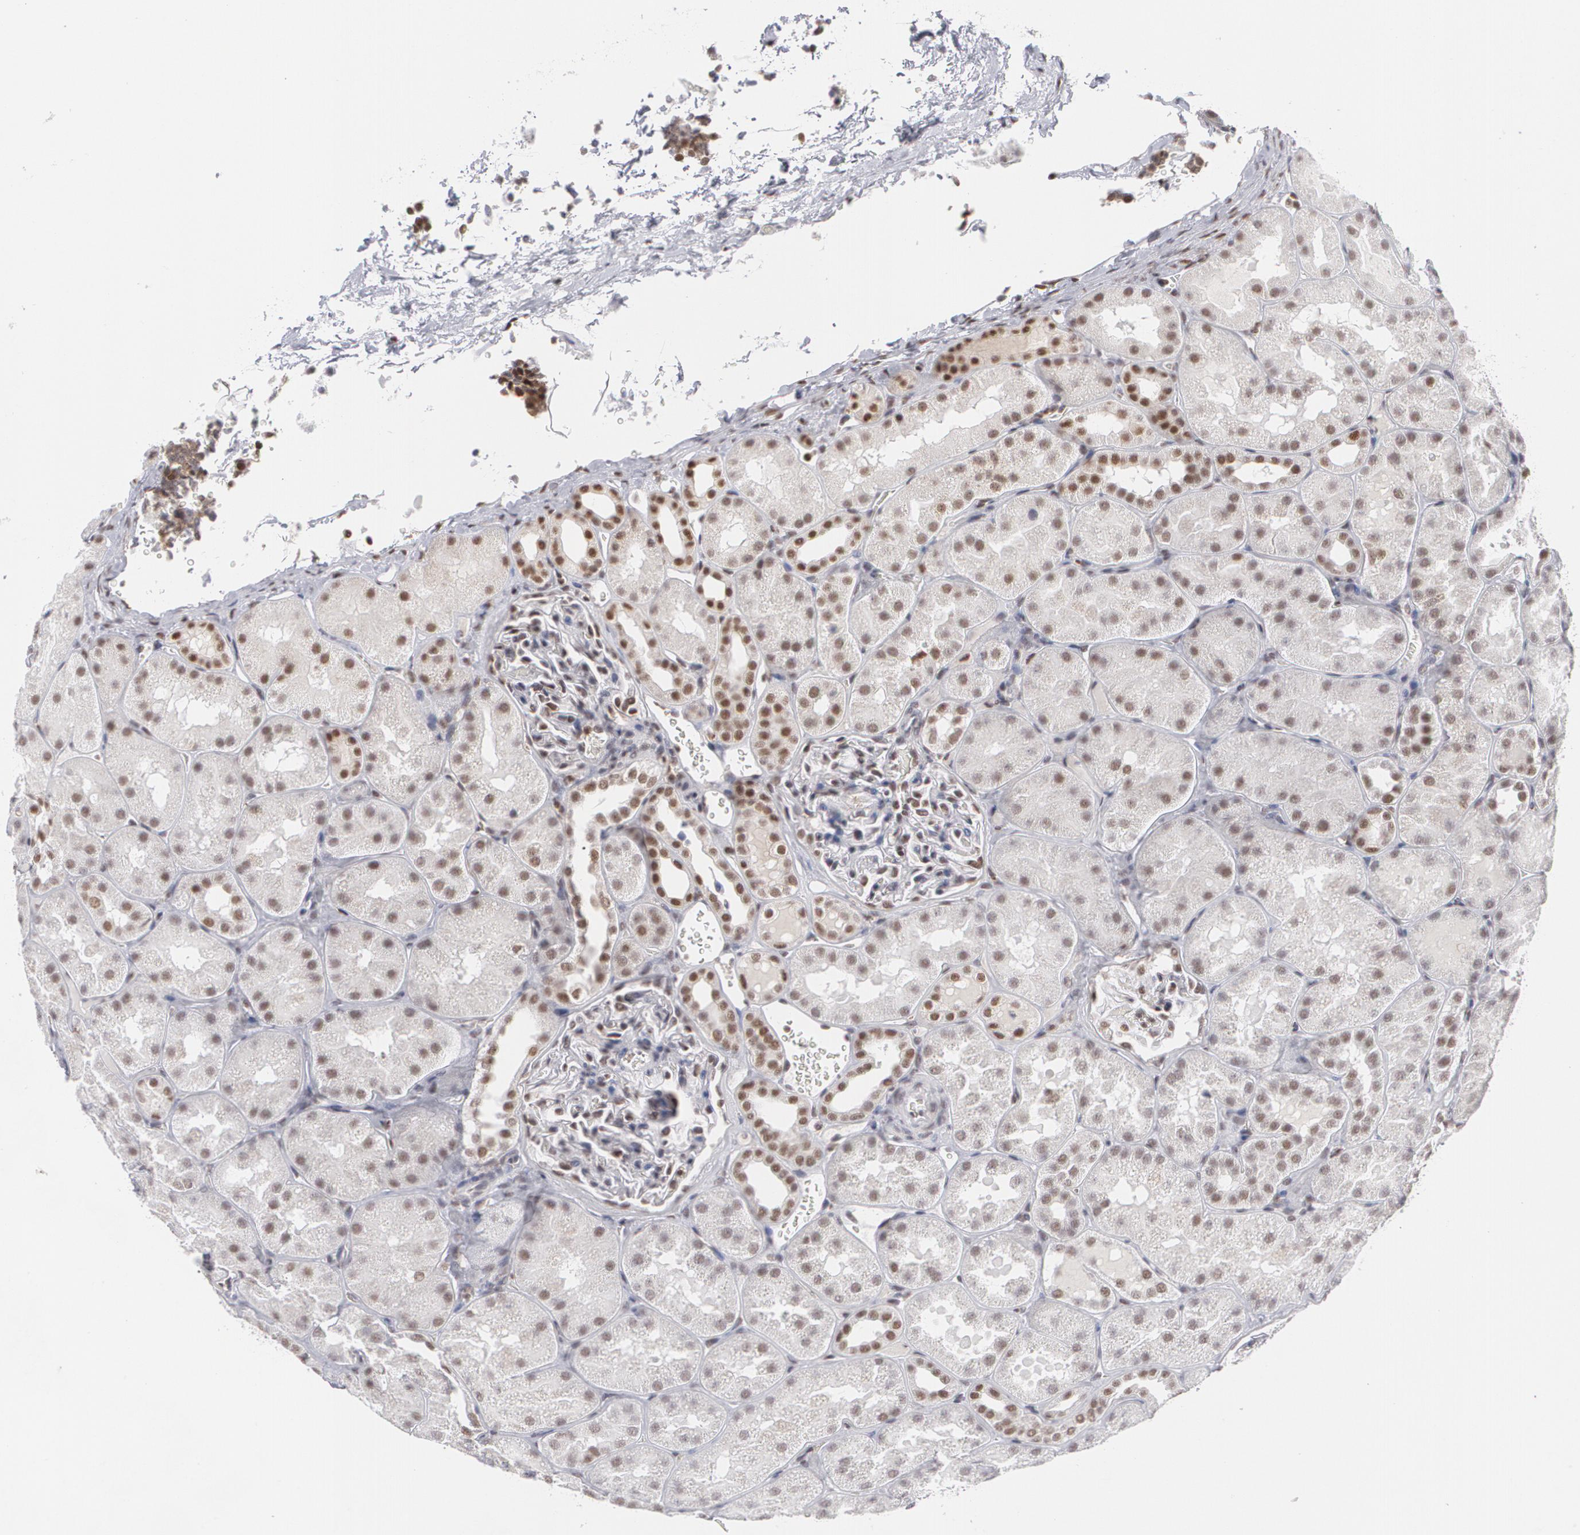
{"staining": {"intensity": "strong", "quantity": ">75%", "location": "nuclear"}, "tissue": "kidney", "cell_type": "Cells in glomeruli", "image_type": "normal", "snomed": [{"axis": "morphology", "description": "Normal tissue, NOS"}, {"axis": "topography", "description": "Kidney"}], "caption": "Protein staining of unremarkable kidney displays strong nuclear staining in about >75% of cells in glomeruli.", "gene": "MCL1", "patient": {"sex": "male", "age": 28}}